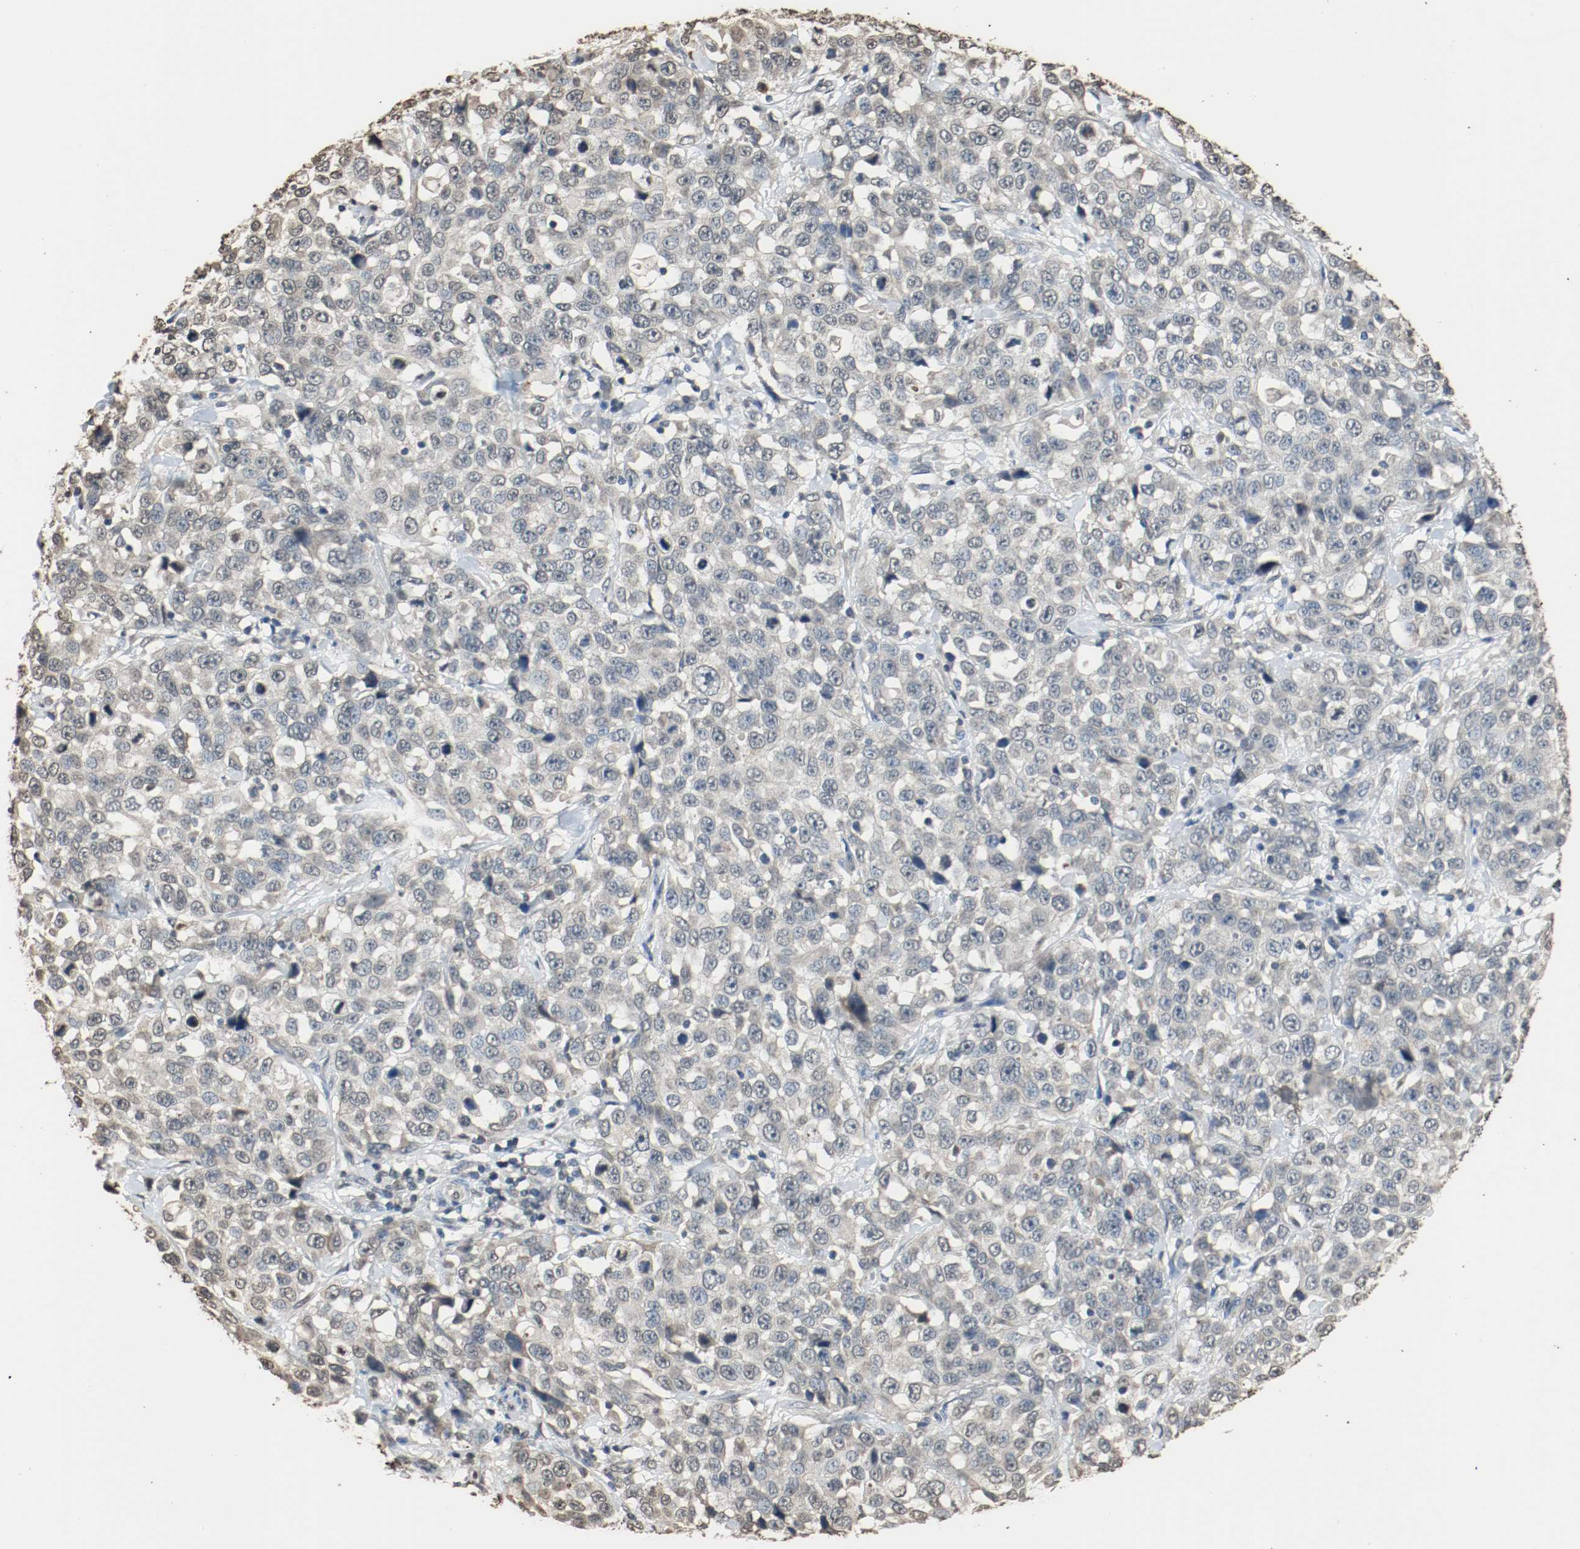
{"staining": {"intensity": "negative", "quantity": "none", "location": "none"}, "tissue": "stomach cancer", "cell_type": "Tumor cells", "image_type": "cancer", "snomed": [{"axis": "morphology", "description": "Normal tissue, NOS"}, {"axis": "morphology", "description": "Adenocarcinoma, NOS"}, {"axis": "topography", "description": "Stomach"}], "caption": "This is a image of immunohistochemistry (IHC) staining of stomach cancer, which shows no staining in tumor cells.", "gene": "RTN4", "patient": {"sex": "male", "age": 48}}